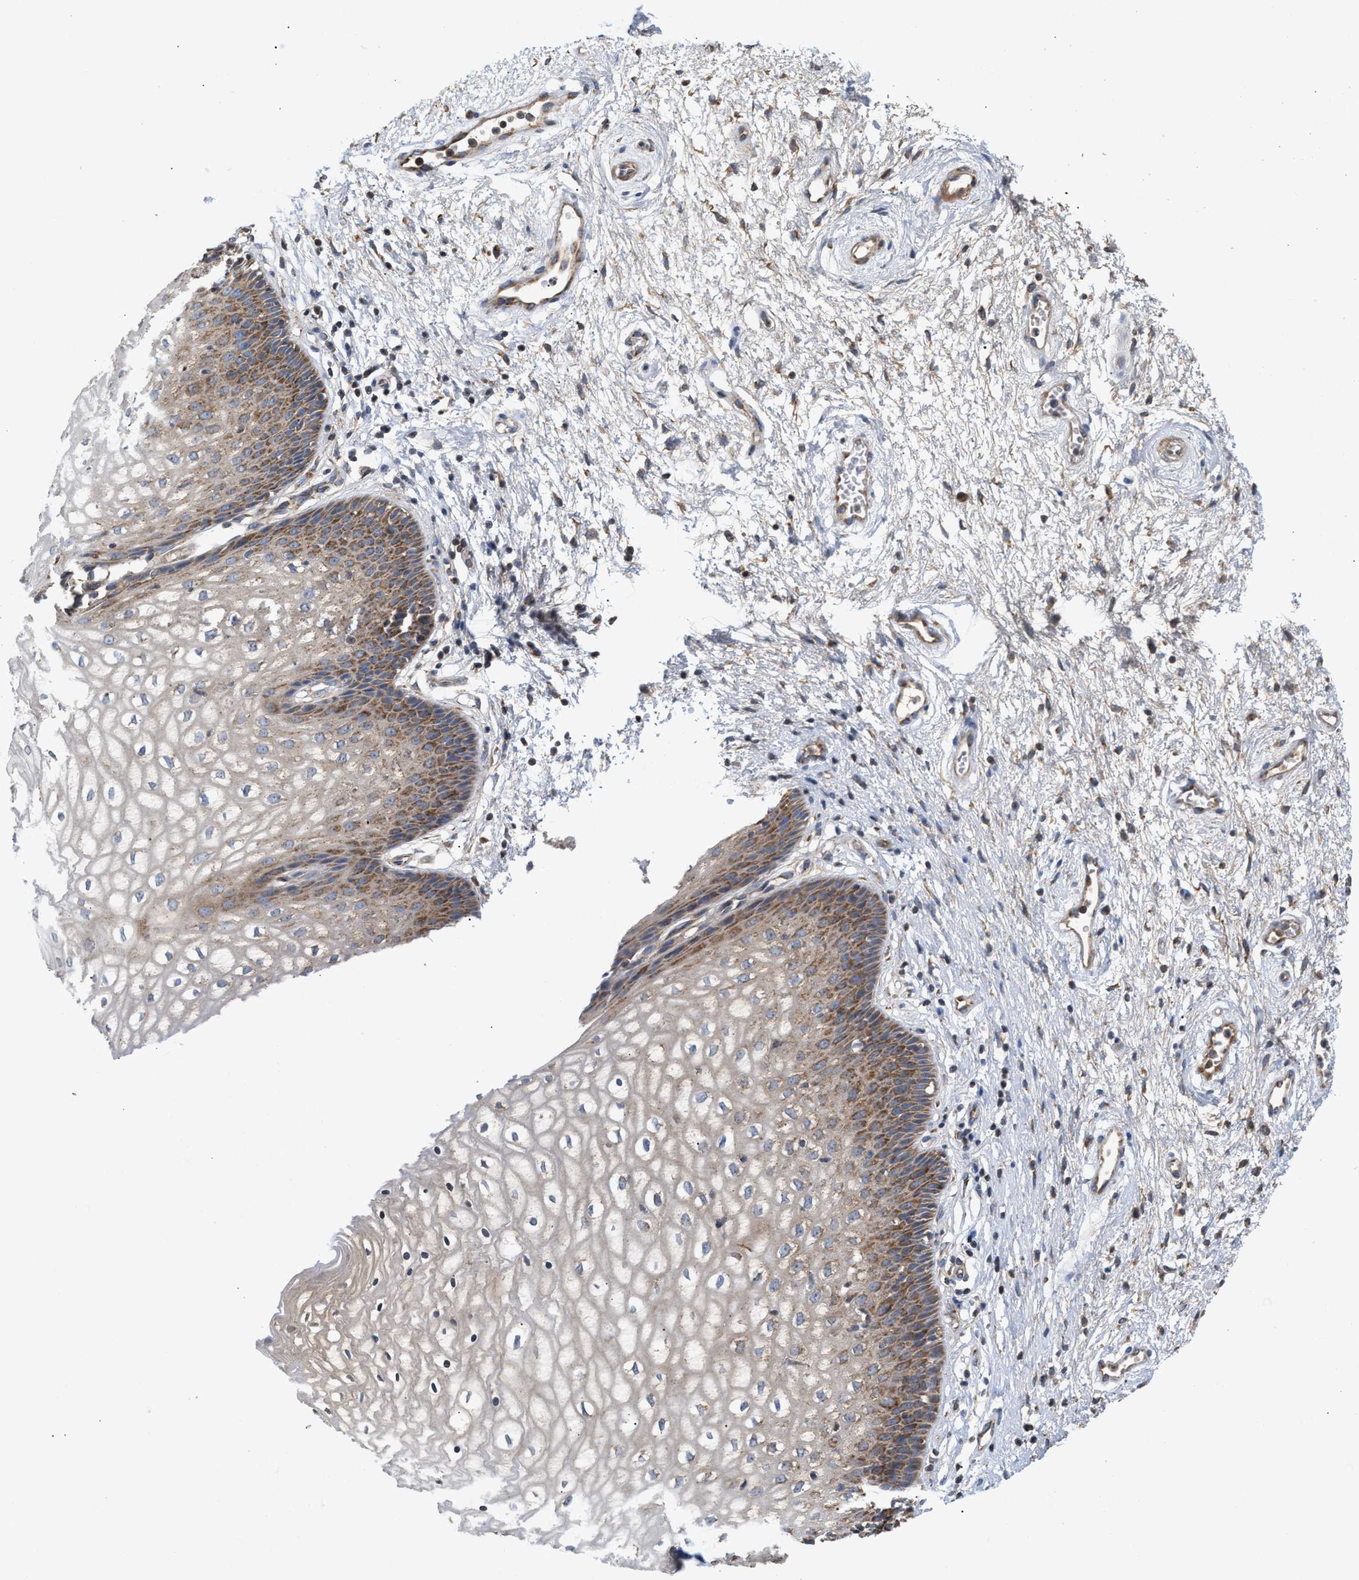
{"staining": {"intensity": "moderate", "quantity": "25%-75%", "location": "cytoplasmic/membranous"}, "tissue": "vagina", "cell_type": "Squamous epithelial cells", "image_type": "normal", "snomed": [{"axis": "morphology", "description": "Normal tissue, NOS"}, {"axis": "topography", "description": "Vagina"}], "caption": "Protein staining of unremarkable vagina exhibits moderate cytoplasmic/membranous expression in approximately 25%-75% of squamous epithelial cells.", "gene": "TACO1", "patient": {"sex": "female", "age": 34}}